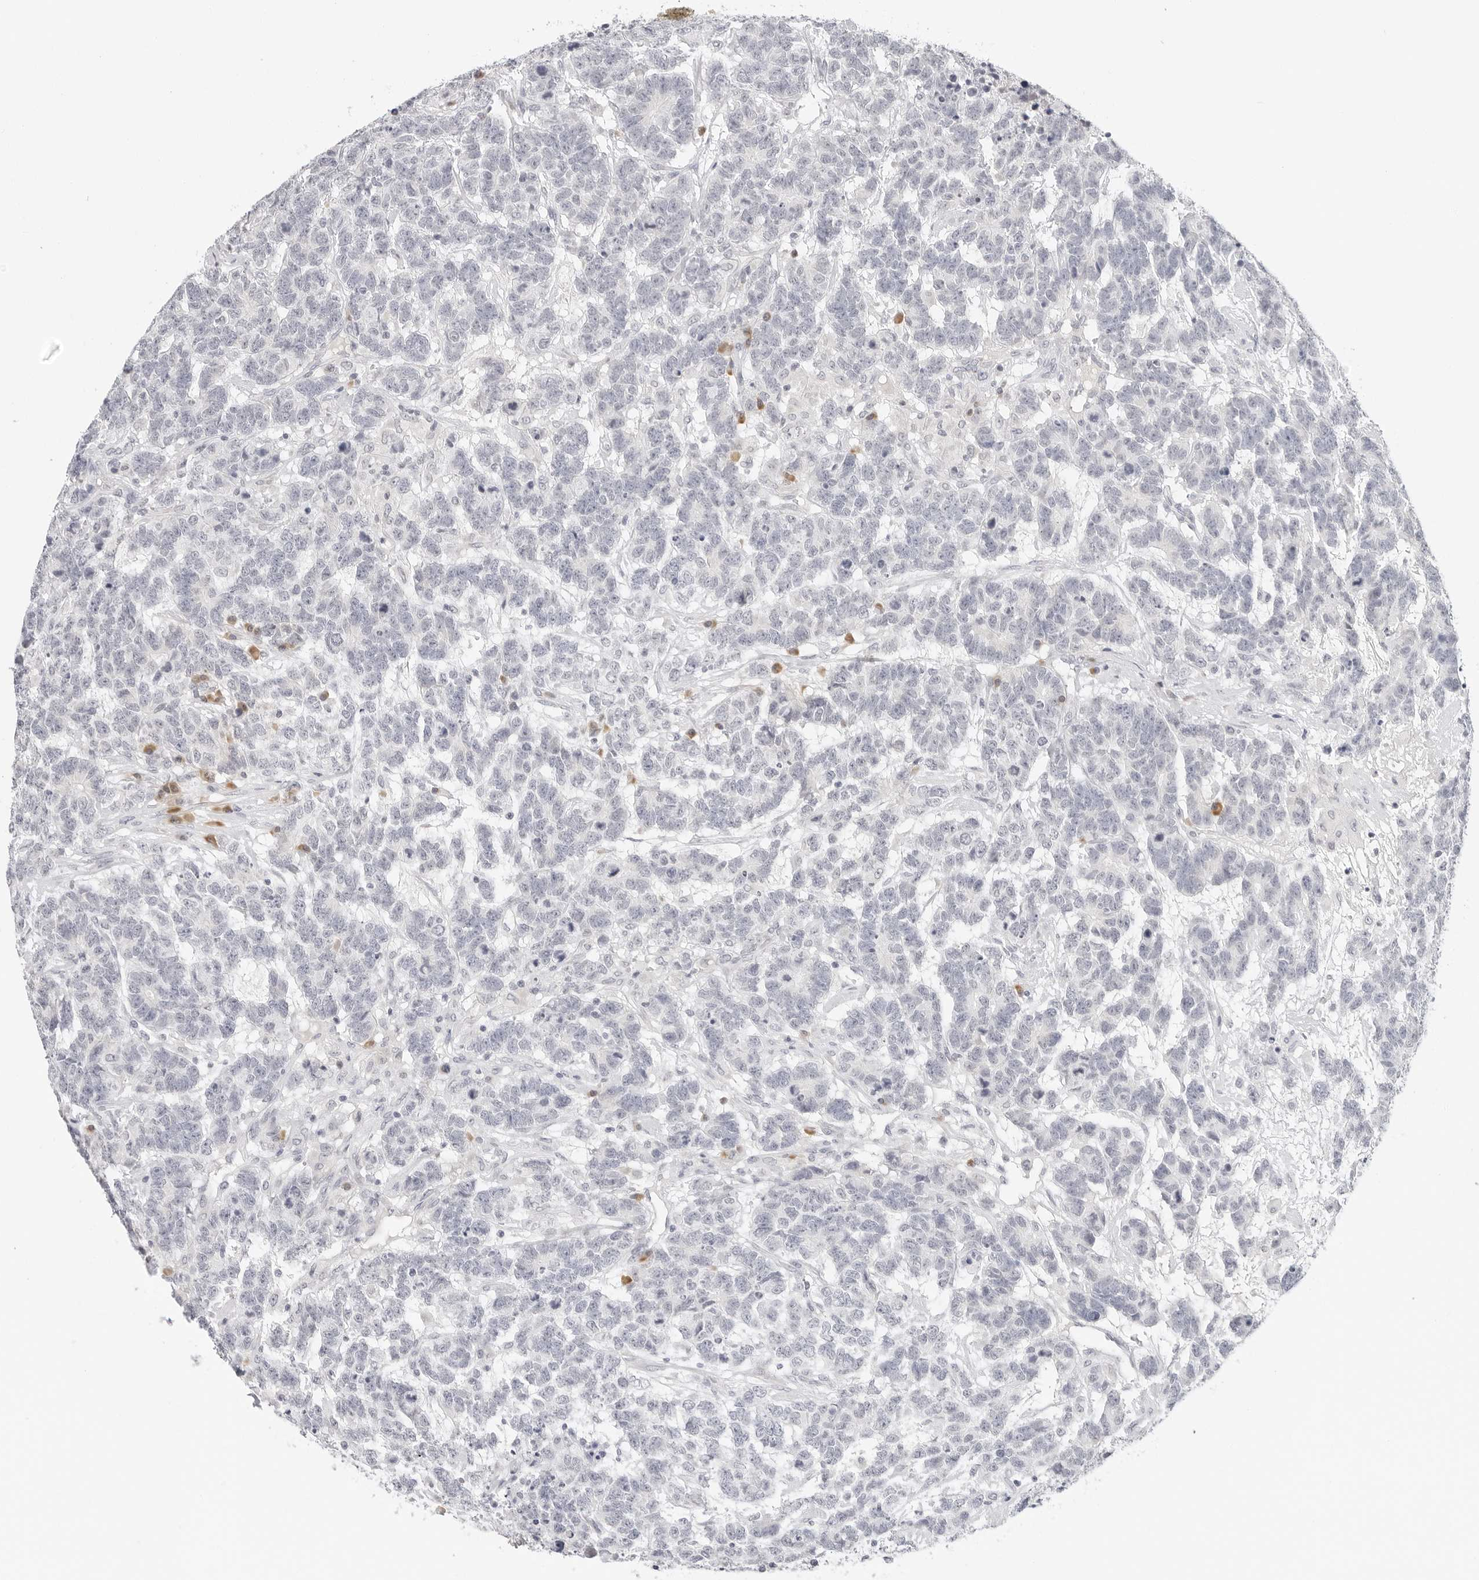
{"staining": {"intensity": "negative", "quantity": "none", "location": "none"}, "tissue": "testis cancer", "cell_type": "Tumor cells", "image_type": "cancer", "snomed": [{"axis": "morphology", "description": "Carcinoma, Embryonal, NOS"}, {"axis": "topography", "description": "Testis"}], "caption": "IHC histopathology image of neoplastic tissue: human testis cancer stained with DAB (3,3'-diaminobenzidine) displays no significant protein expression in tumor cells.", "gene": "EDN2", "patient": {"sex": "male", "age": 26}}